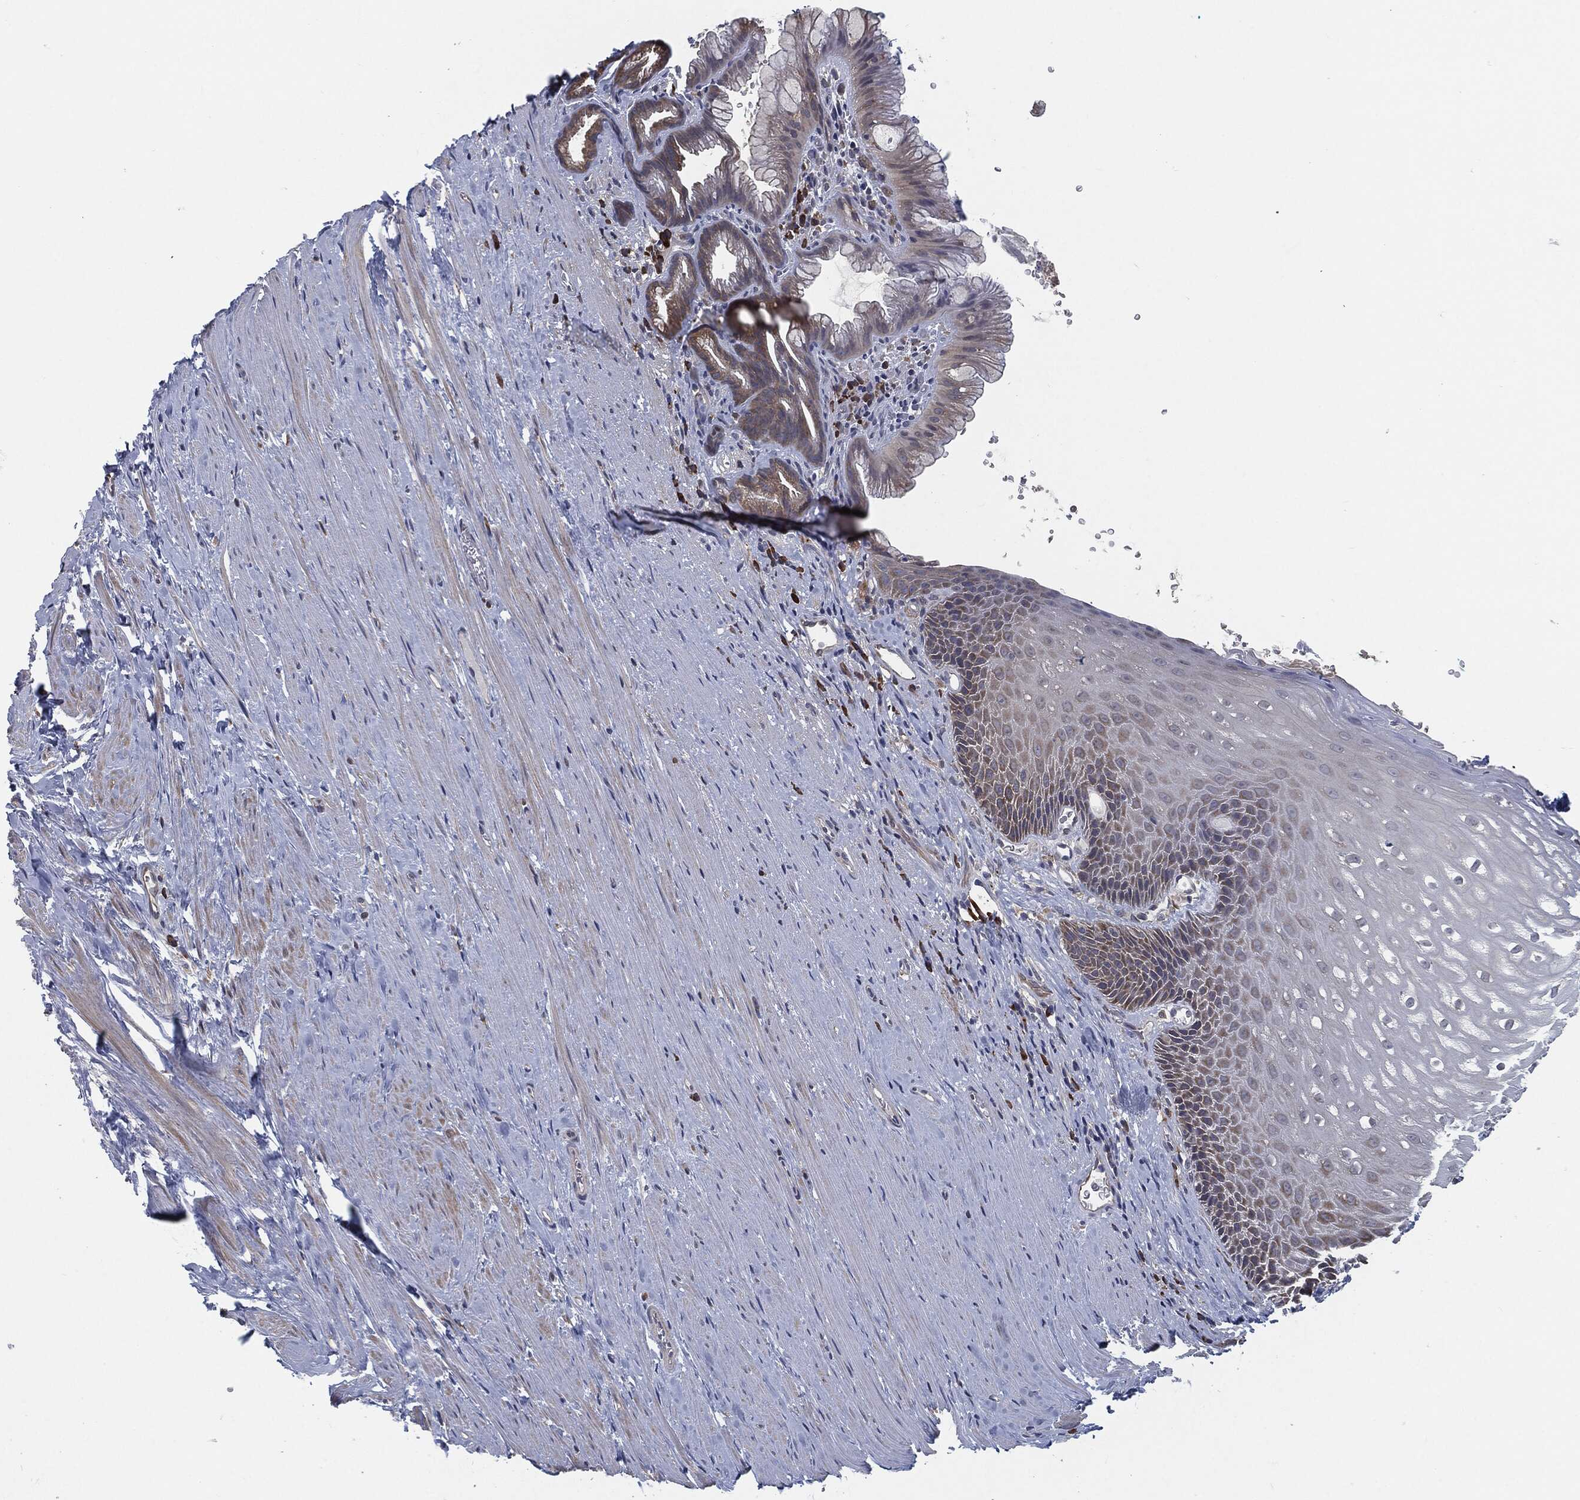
{"staining": {"intensity": "weak", "quantity": "<25%", "location": "cytoplasmic/membranous"}, "tissue": "esophagus", "cell_type": "Squamous epithelial cells", "image_type": "normal", "snomed": [{"axis": "morphology", "description": "Normal tissue, NOS"}, {"axis": "topography", "description": "Esophagus"}], "caption": "IHC image of normal human esophagus stained for a protein (brown), which demonstrates no positivity in squamous epithelial cells. (DAB (3,3'-diaminobenzidine) IHC with hematoxylin counter stain).", "gene": "PRDX4", "patient": {"sex": "male", "age": 64}}